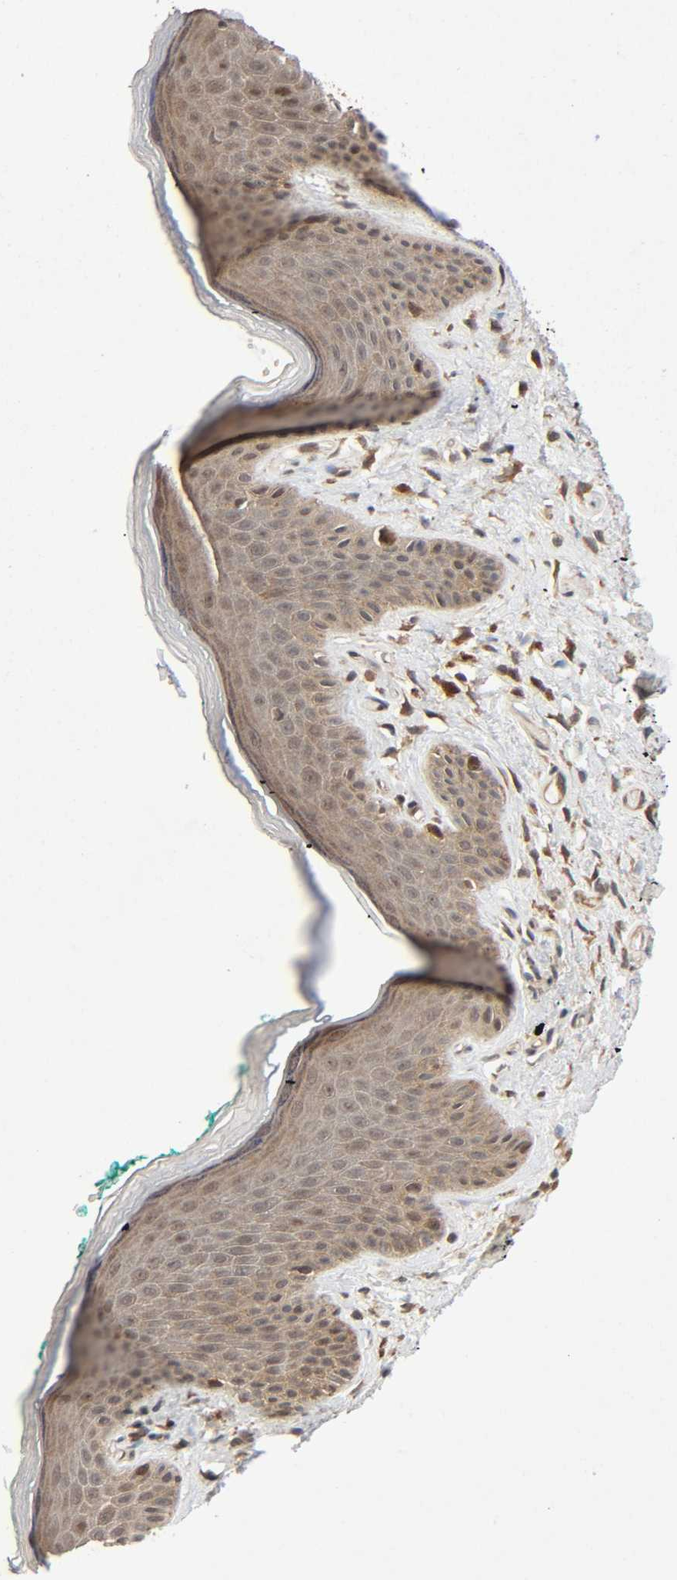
{"staining": {"intensity": "moderate", "quantity": ">75%", "location": "cytoplasmic/membranous,nuclear"}, "tissue": "skin", "cell_type": "Epidermal cells", "image_type": "normal", "snomed": [{"axis": "morphology", "description": "Normal tissue, NOS"}, {"axis": "topography", "description": "Anal"}], "caption": "Immunohistochemical staining of benign skin shows medium levels of moderate cytoplasmic/membranous,nuclear positivity in about >75% of epidermal cells.", "gene": "PPP2R1B", "patient": {"sex": "male", "age": 74}}